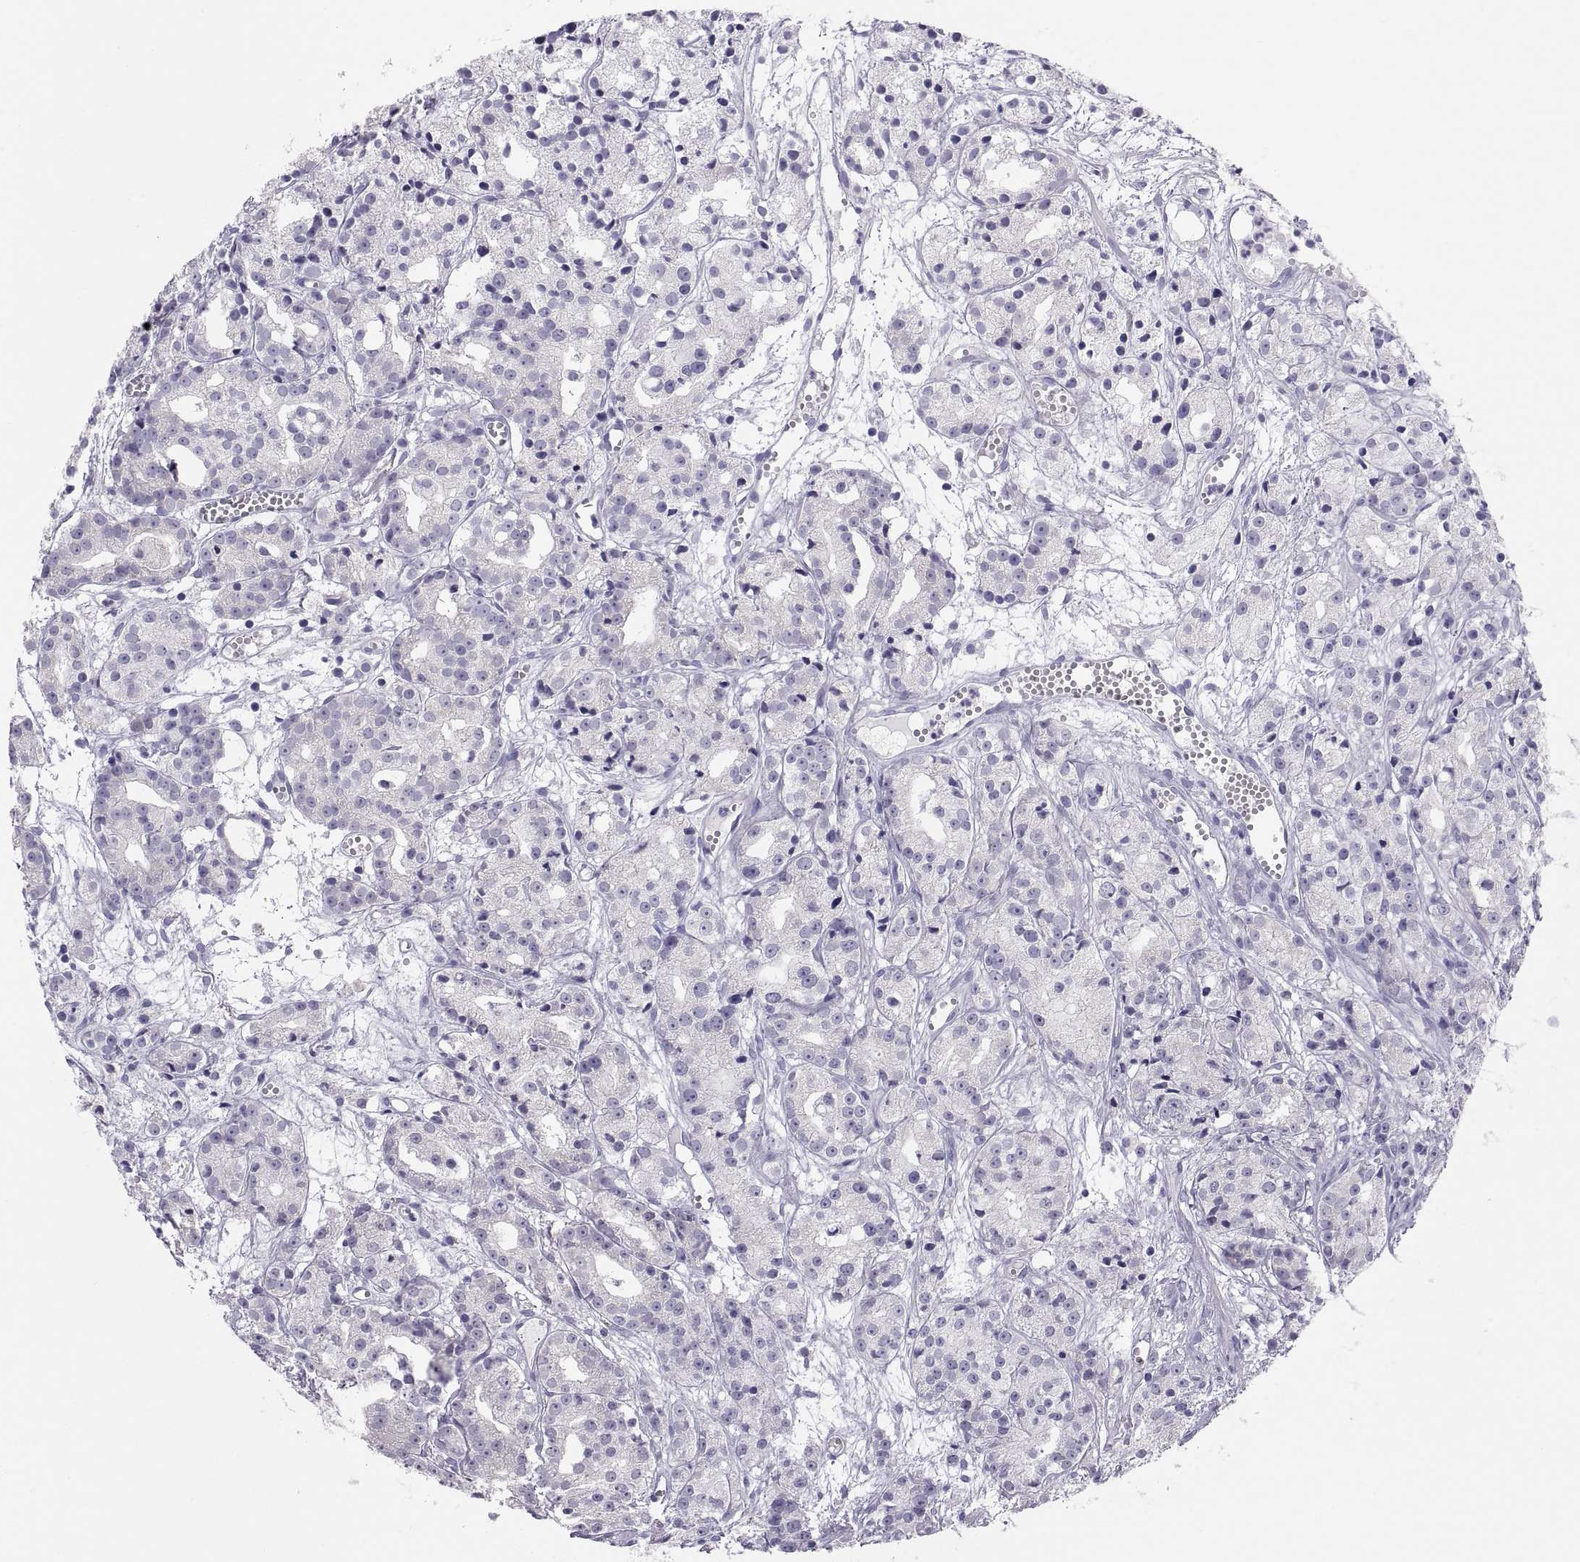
{"staining": {"intensity": "negative", "quantity": "none", "location": "none"}, "tissue": "prostate cancer", "cell_type": "Tumor cells", "image_type": "cancer", "snomed": [{"axis": "morphology", "description": "Adenocarcinoma, Medium grade"}, {"axis": "topography", "description": "Prostate"}], "caption": "Protein analysis of prostate cancer exhibits no significant staining in tumor cells. (Brightfield microscopy of DAB IHC at high magnification).", "gene": "RNASE12", "patient": {"sex": "male", "age": 74}}